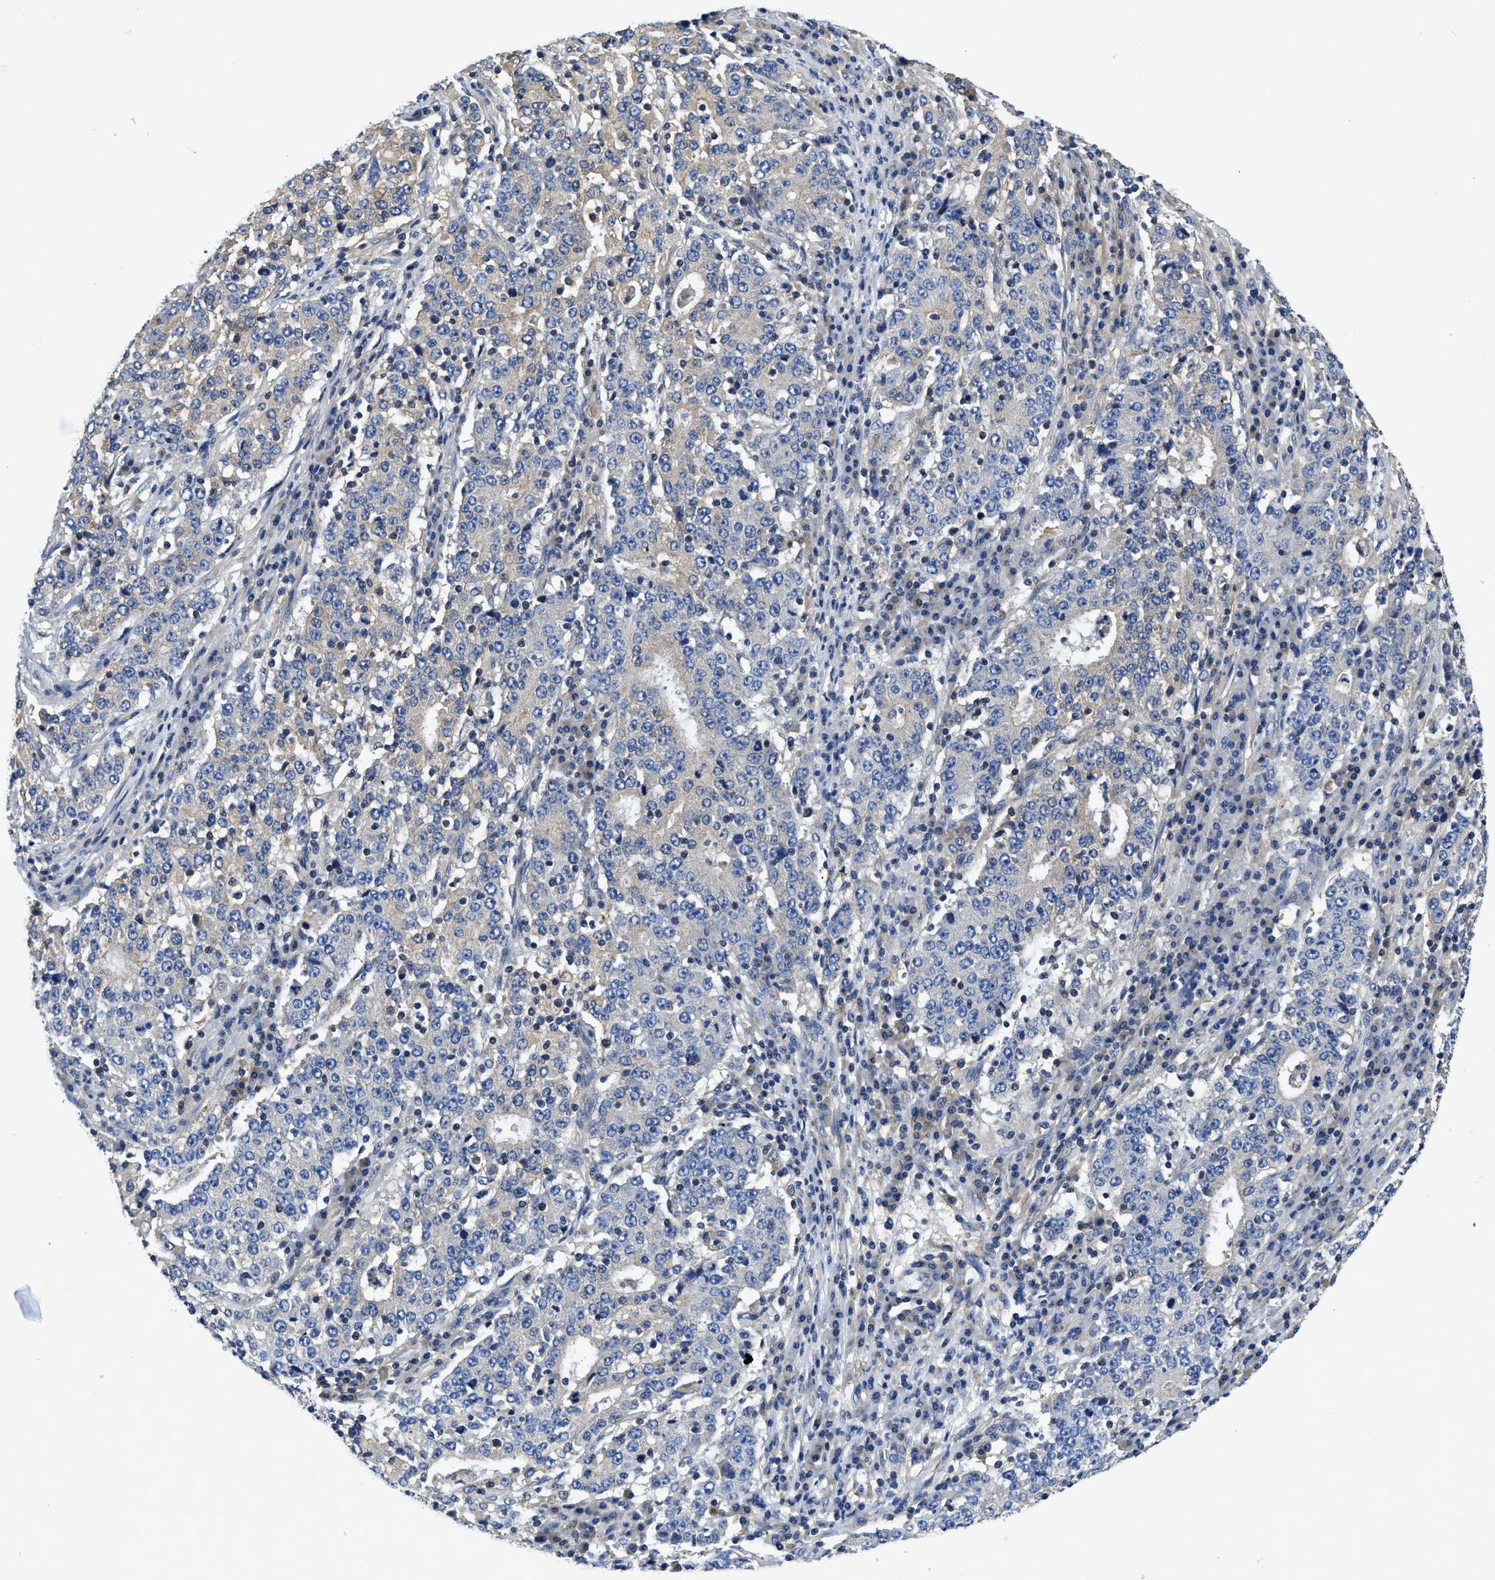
{"staining": {"intensity": "weak", "quantity": "<25%", "location": "cytoplasmic/membranous"}, "tissue": "stomach cancer", "cell_type": "Tumor cells", "image_type": "cancer", "snomed": [{"axis": "morphology", "description": "Adenocarcinoma, NOS"}, {"axis": "topography", "description": "Stomach"}], "caption": "Protein analysis of stomach adenocarcinoma exhibits no significant expression in tumor cells.", "gene": "STAT2", "patient": {"sex": "male", "age": 59}}